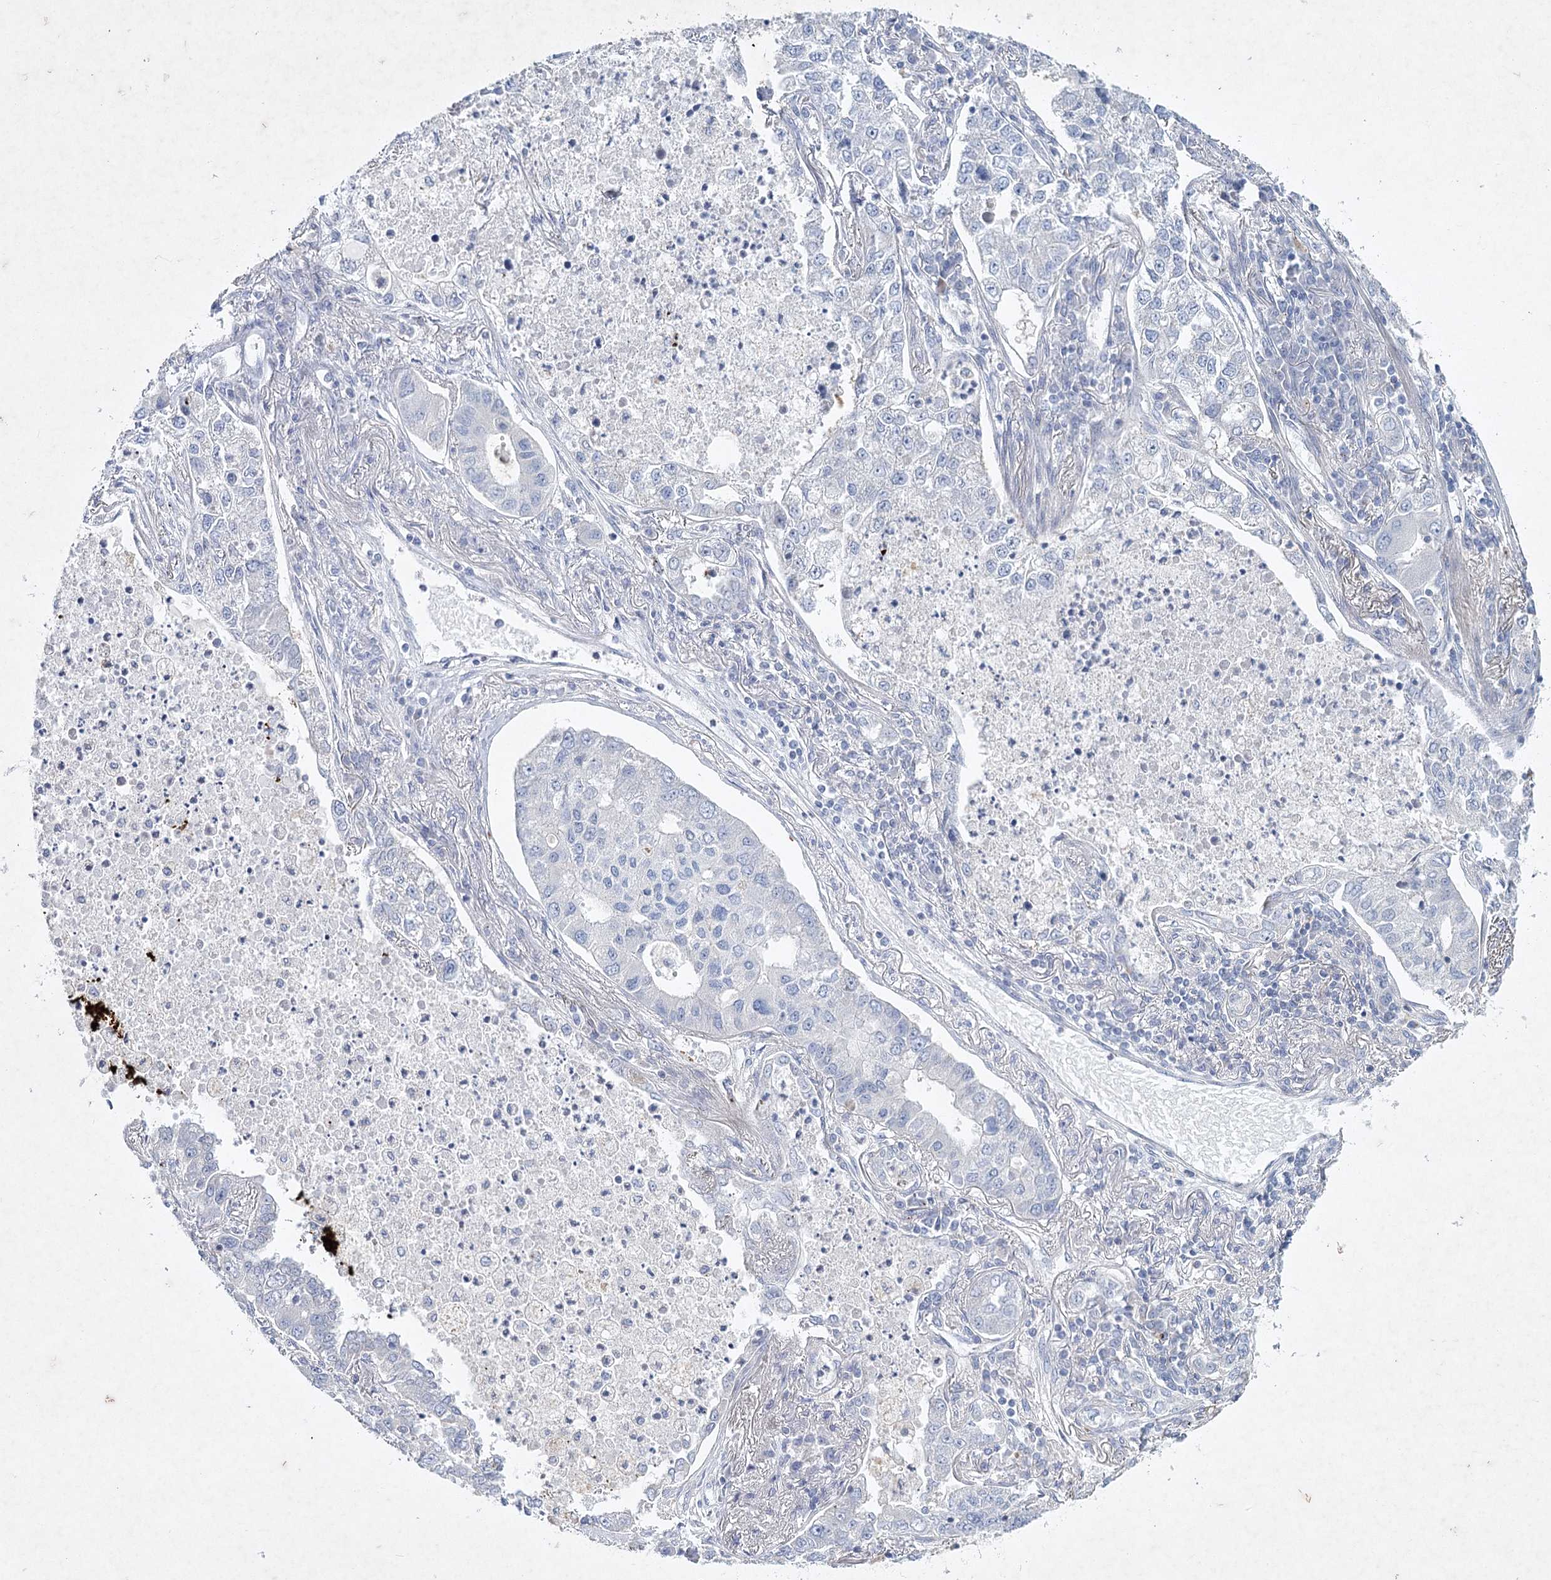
{"staining": {"intensity": "negative", "quantity": "none", "location": "none"}, "tissue": "lung cancer", "cell_type": "Tumor cells", "image_type": "cancer", "snomed": [{"axis": "morphology", "description": "Adenocarcinoma, NOS"}, {"axis": "topography", "description": "Lung"}], "caption": "Immunohistochemistry of adenocarcinoma (lung) displays no staining in tumor cells.", "gene": "MAP3K13", "patient": {"sex": "male", "age": 49}}